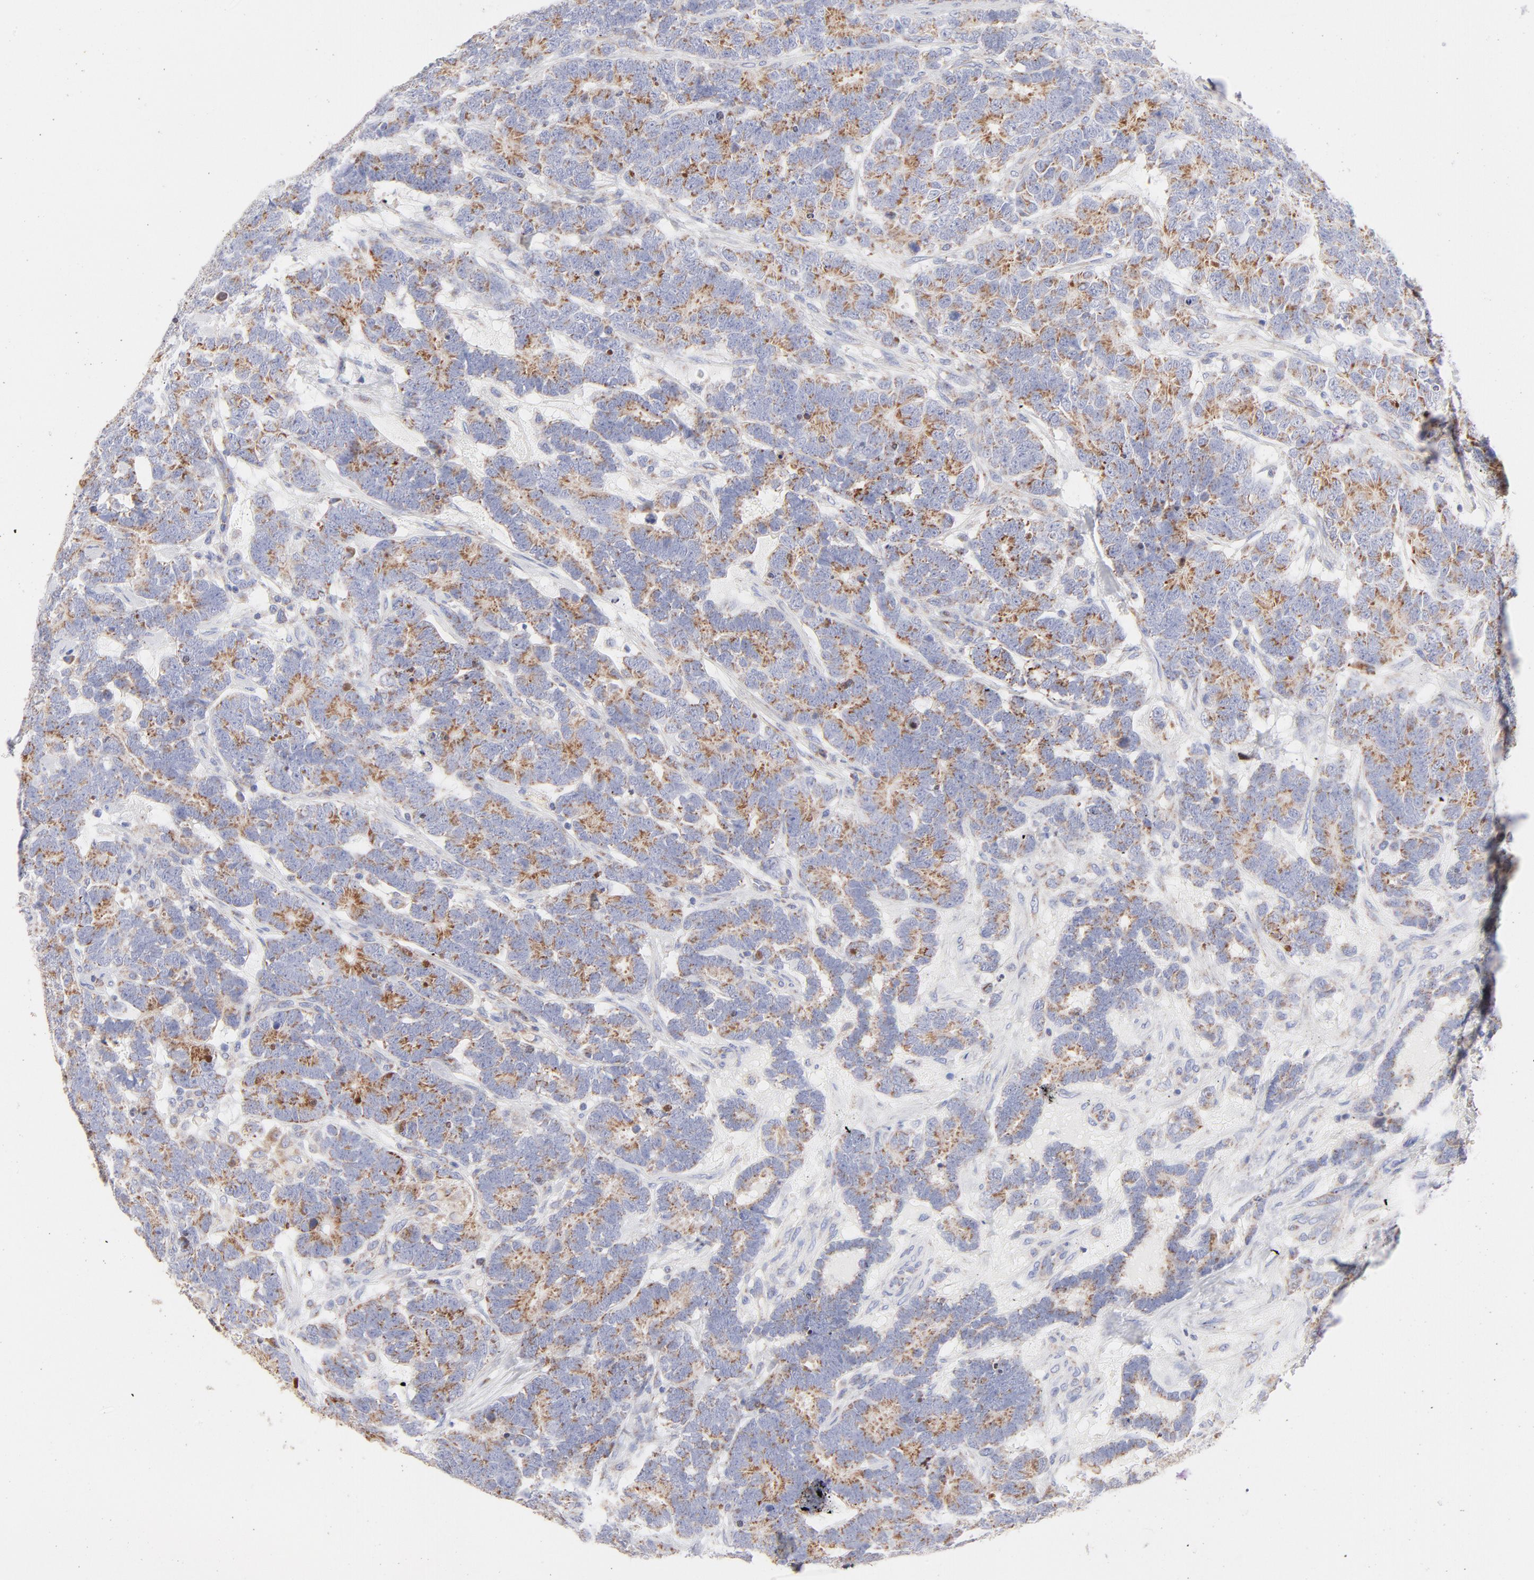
{"staining": {"intensity": "moderate", "quantity": "25%-75%", "location": "cytoplasmic/membranous"}, "tissue": "testis cancer", "cell_type": "Tumor cells", "image_type": "cancer", "snomed": [{"axis": "morphology", "description": "Carcinoma, Embryonal, NOS"}, {"axis": "topography", "description": "Testis"}], "caption": "Protein staining shows moderate cytoplasmic/membranous expression in approximately 25%-75% of tumor cells in testis cancer.", "gene": "TIMM8A", "patient": {"sex": "male", "age": 26}}